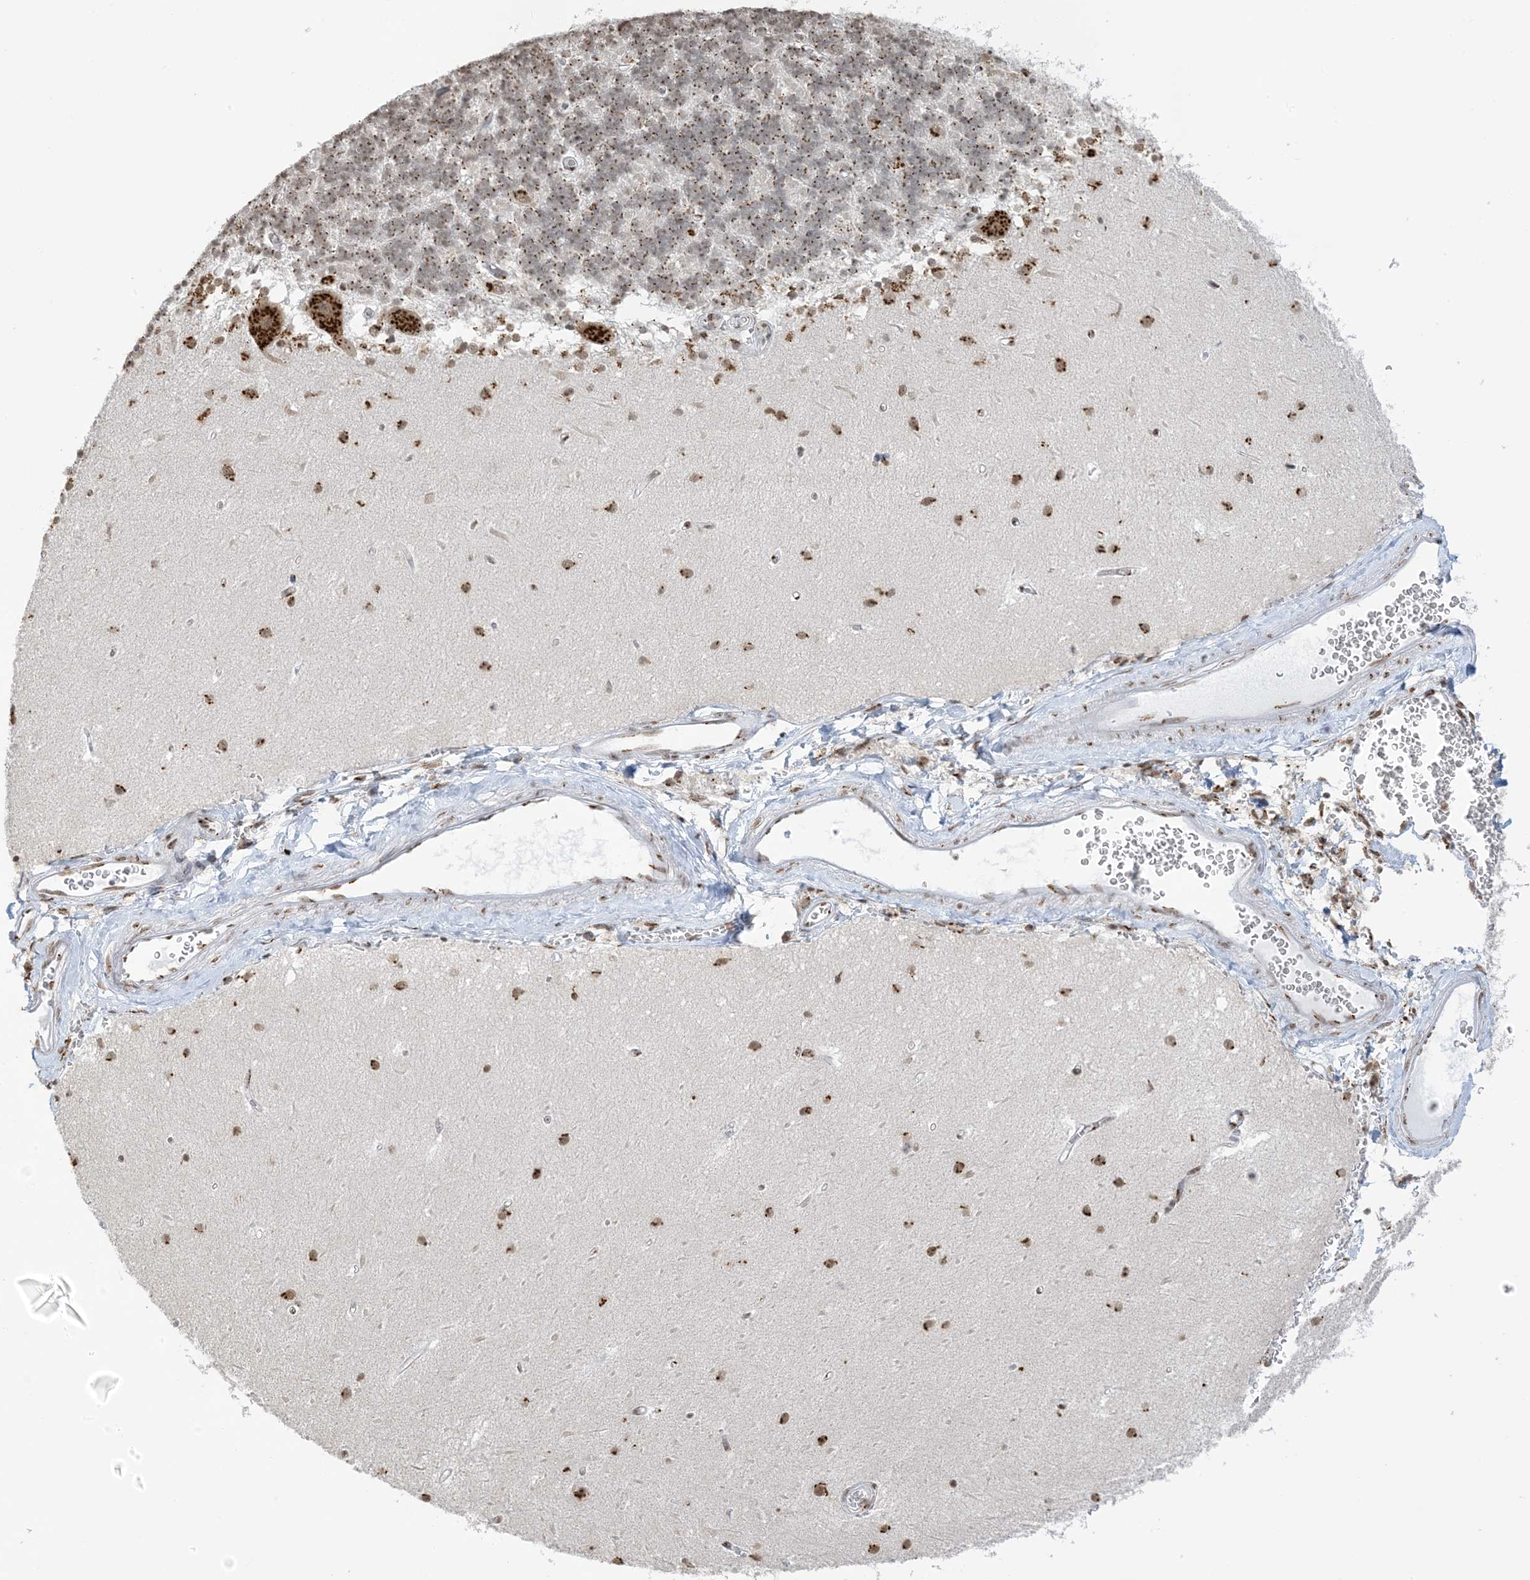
{"staining": {"intensity": "moderate", "quantity": ">75%", "location": "cytoplasmic/membranous,nuclear"}, "tissue": "cerebellum", "cell_type": "Cells in granular layer", "image_type": "normal", "snomed": [{"axis": "morphology", "description": "Normal tissue, NOS"}, {"axis": "topography", "description": "Cerebellum"}], "caption": "Immunohistochemistry micrograph of benign cerebellum stained for a protein (brown), which demonstrates medium levels of moderate cytoplasmic/membranous,nuclear staining in about >75% of cells in granular layer.", "gene": "GPR107", "patient": {"sex": "male", "age": 37}}